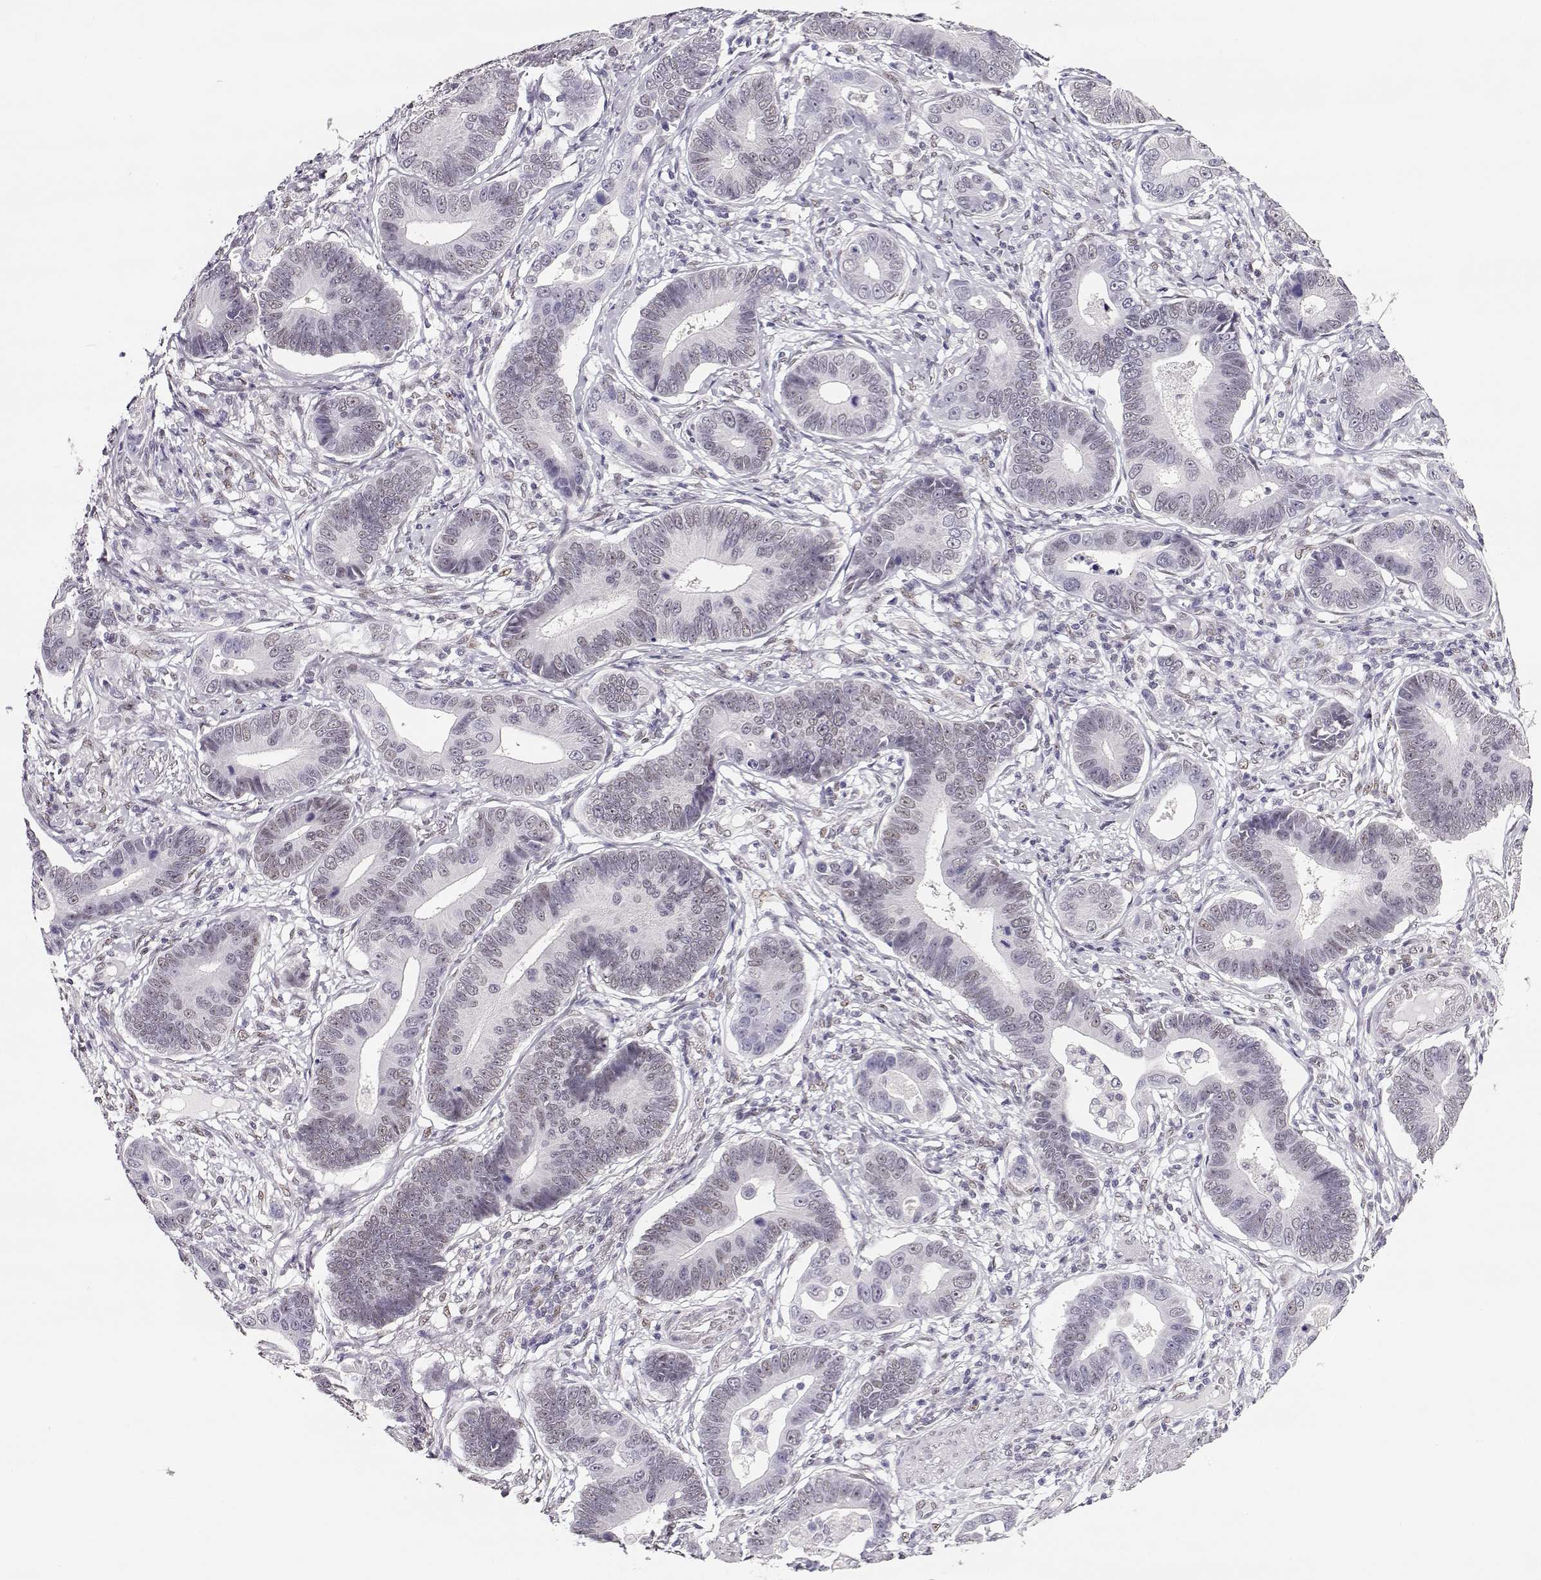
{"staining": {"intensity": "negative", "quantity": "none", "location": "none"}, "tissue": "stomach cancer", "cell_type": "Tumor cells", "image_type": "cancer", "snomed": [{"axis": "morphology", "description": "Adenocarcinoma, NOS"}, {"axis": "topography", "description": "Stomach"}], "caption": "Immunohistochemistry (IHC) of stomach cancer demonstrates no staining in tumor cells.", "gene": "POLI", "patient": {"sex": "male", "age": 84}}